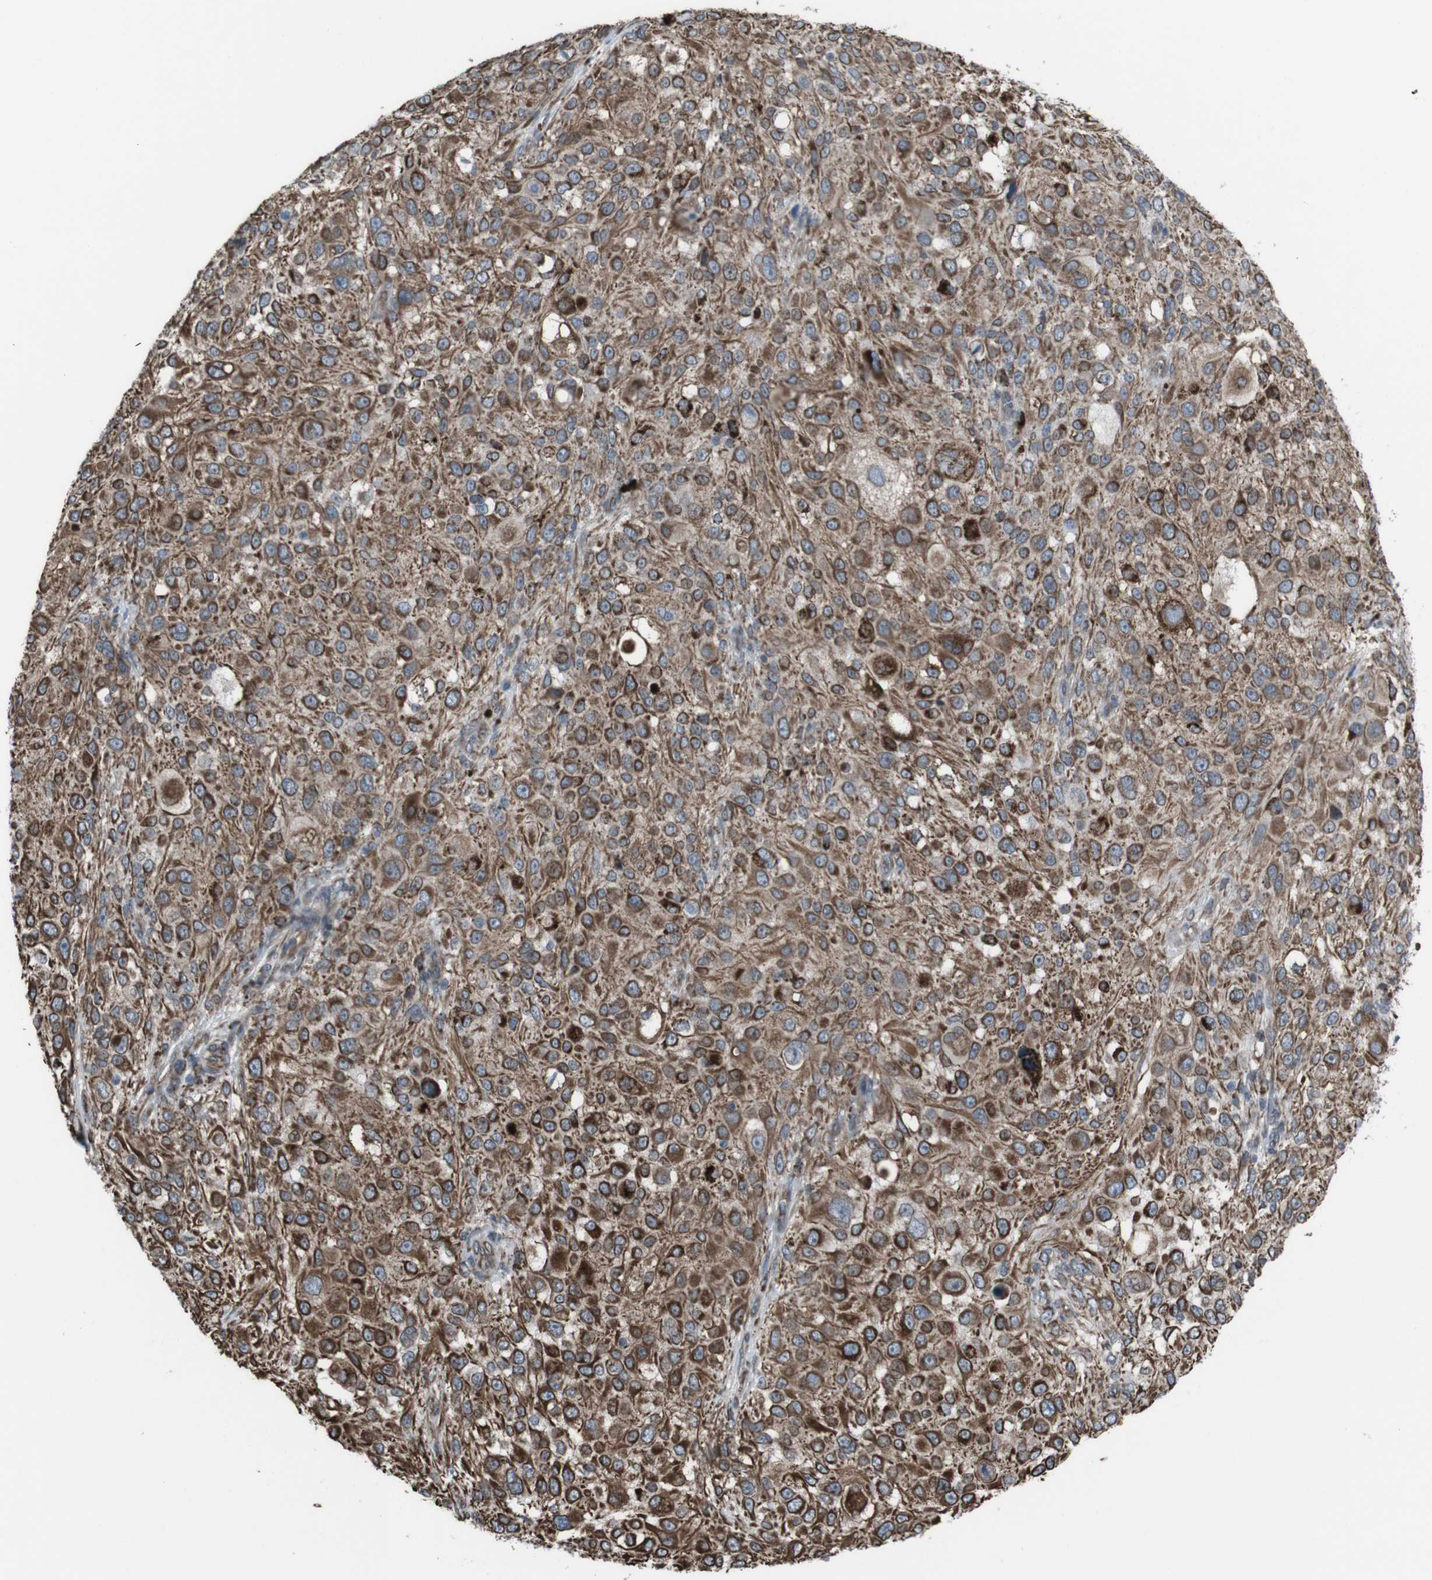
{"staining": {"intensity": "strong", "quantity": ">75%", "location": "cytoplasmic/membranous"}, "tissue": "melanoma", "cell_type": "Tumor cells", "image_type": "cancer", "snomed": [{"axis": "morphology", "description": "Necrosis, NOS"}, {"axis": "morphology", "description": "Malignant melanoma, NOS"}, {"axis": "topography", "description": "Skin"}], "caption": "Melanoma stained with DAB (3,3'-diaminobenzidine) IHC demonstrates high levels of strong cytoplasmic/membranous positivity in approximately >75% of tumor cells.", "gene": "TMEM141", "patient": {"sex": "female", "age": 87}}